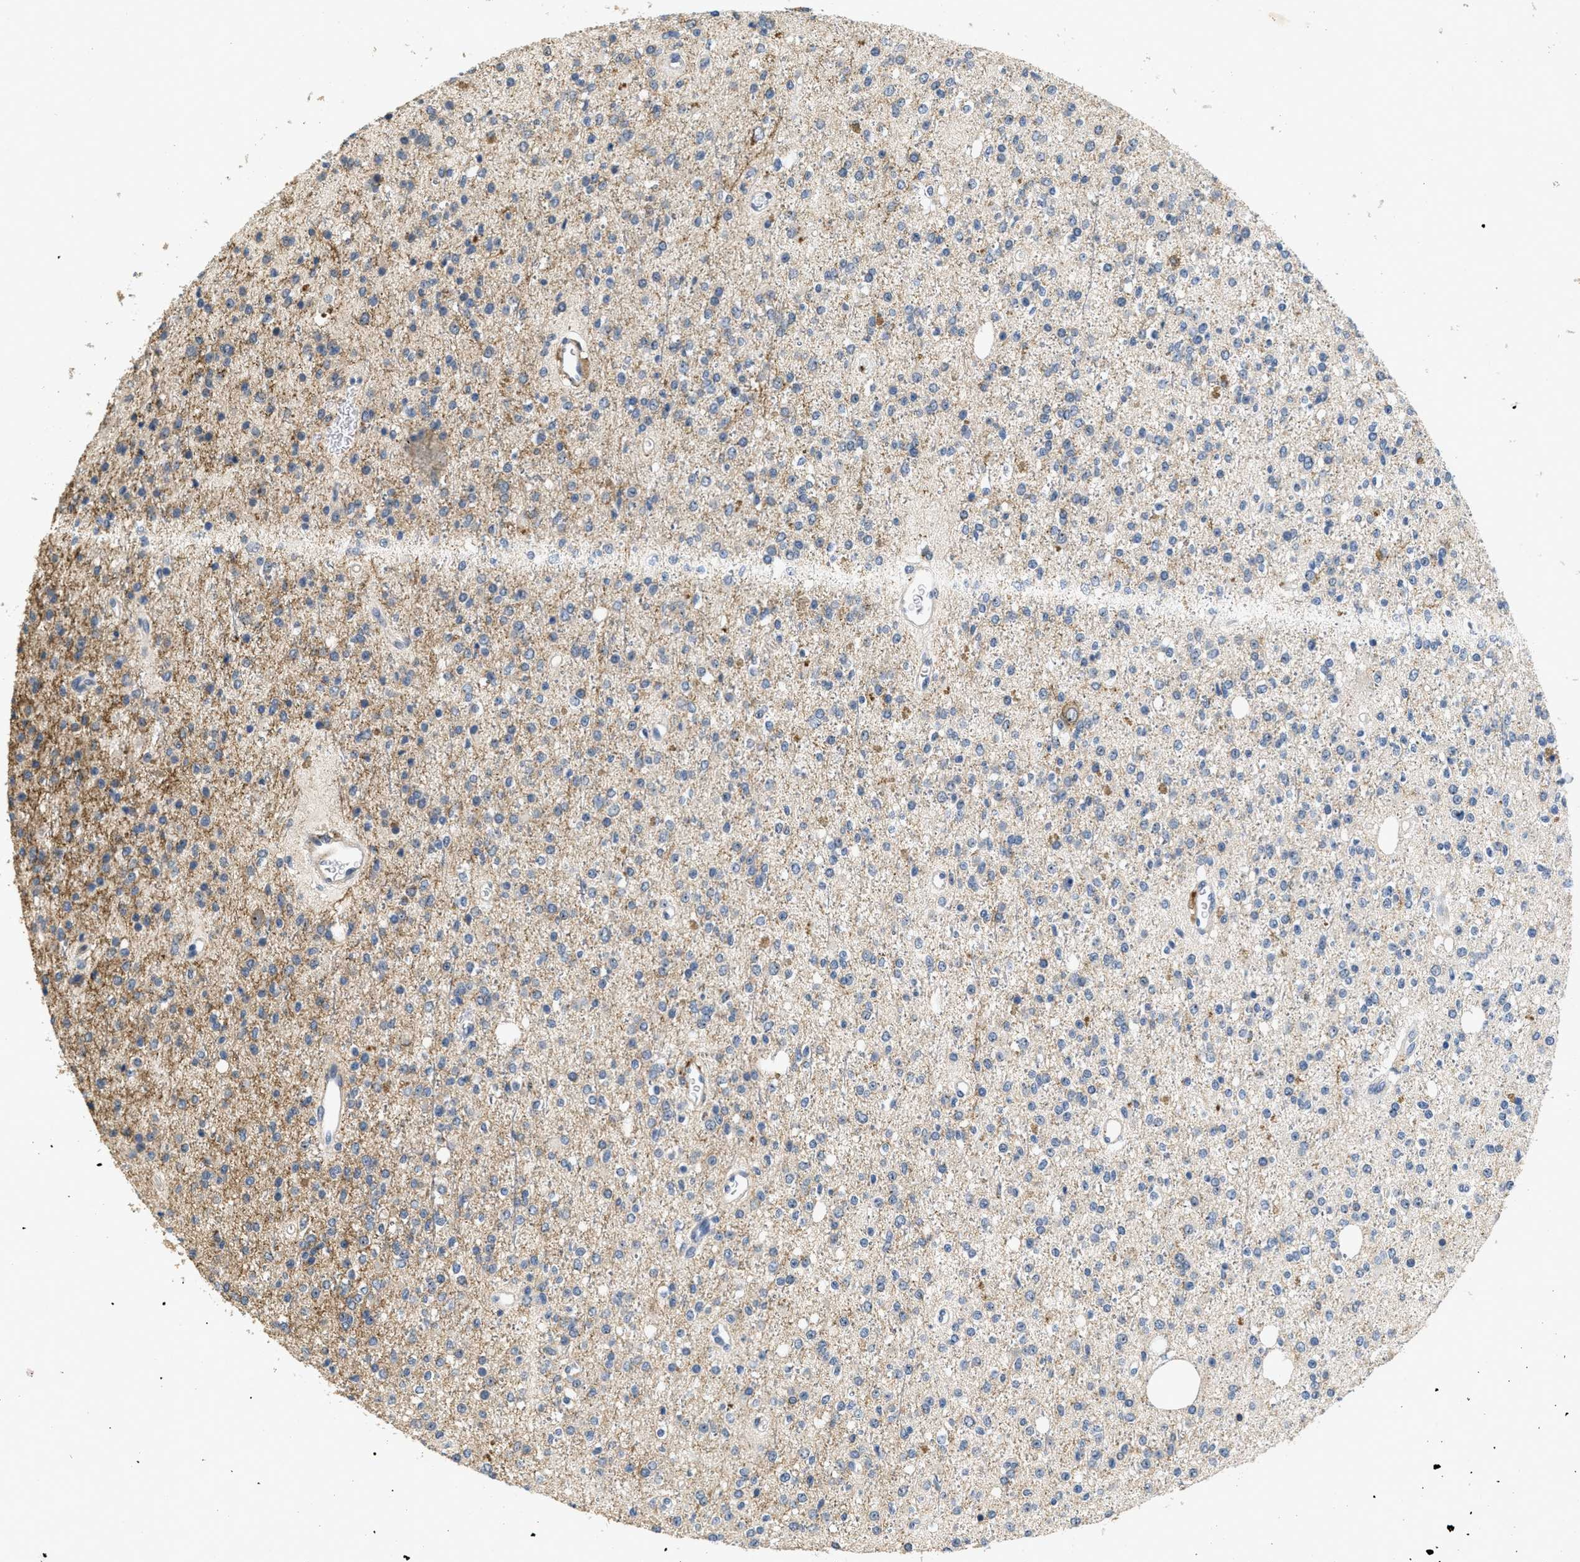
{"staining": {"intensity": "weak", "quantity": "<25%", "location": "cytoplasmic/membranous"}, "tissue": "glioma", "cell_type": "Tumor cells", "image_type": "cancer", "snomed": [{"axis": "morphology", "description": "Glioma, malignant, High grade"}, {"axis": "topography", "description": "Brain"}], "caption": "Immunohistochemistry (IHC) of high-grade glioma (malignant) exhibits no positivity in tumor cells.", "gene": "OSMR", "patient": {"sex": "male", "age": 34}}